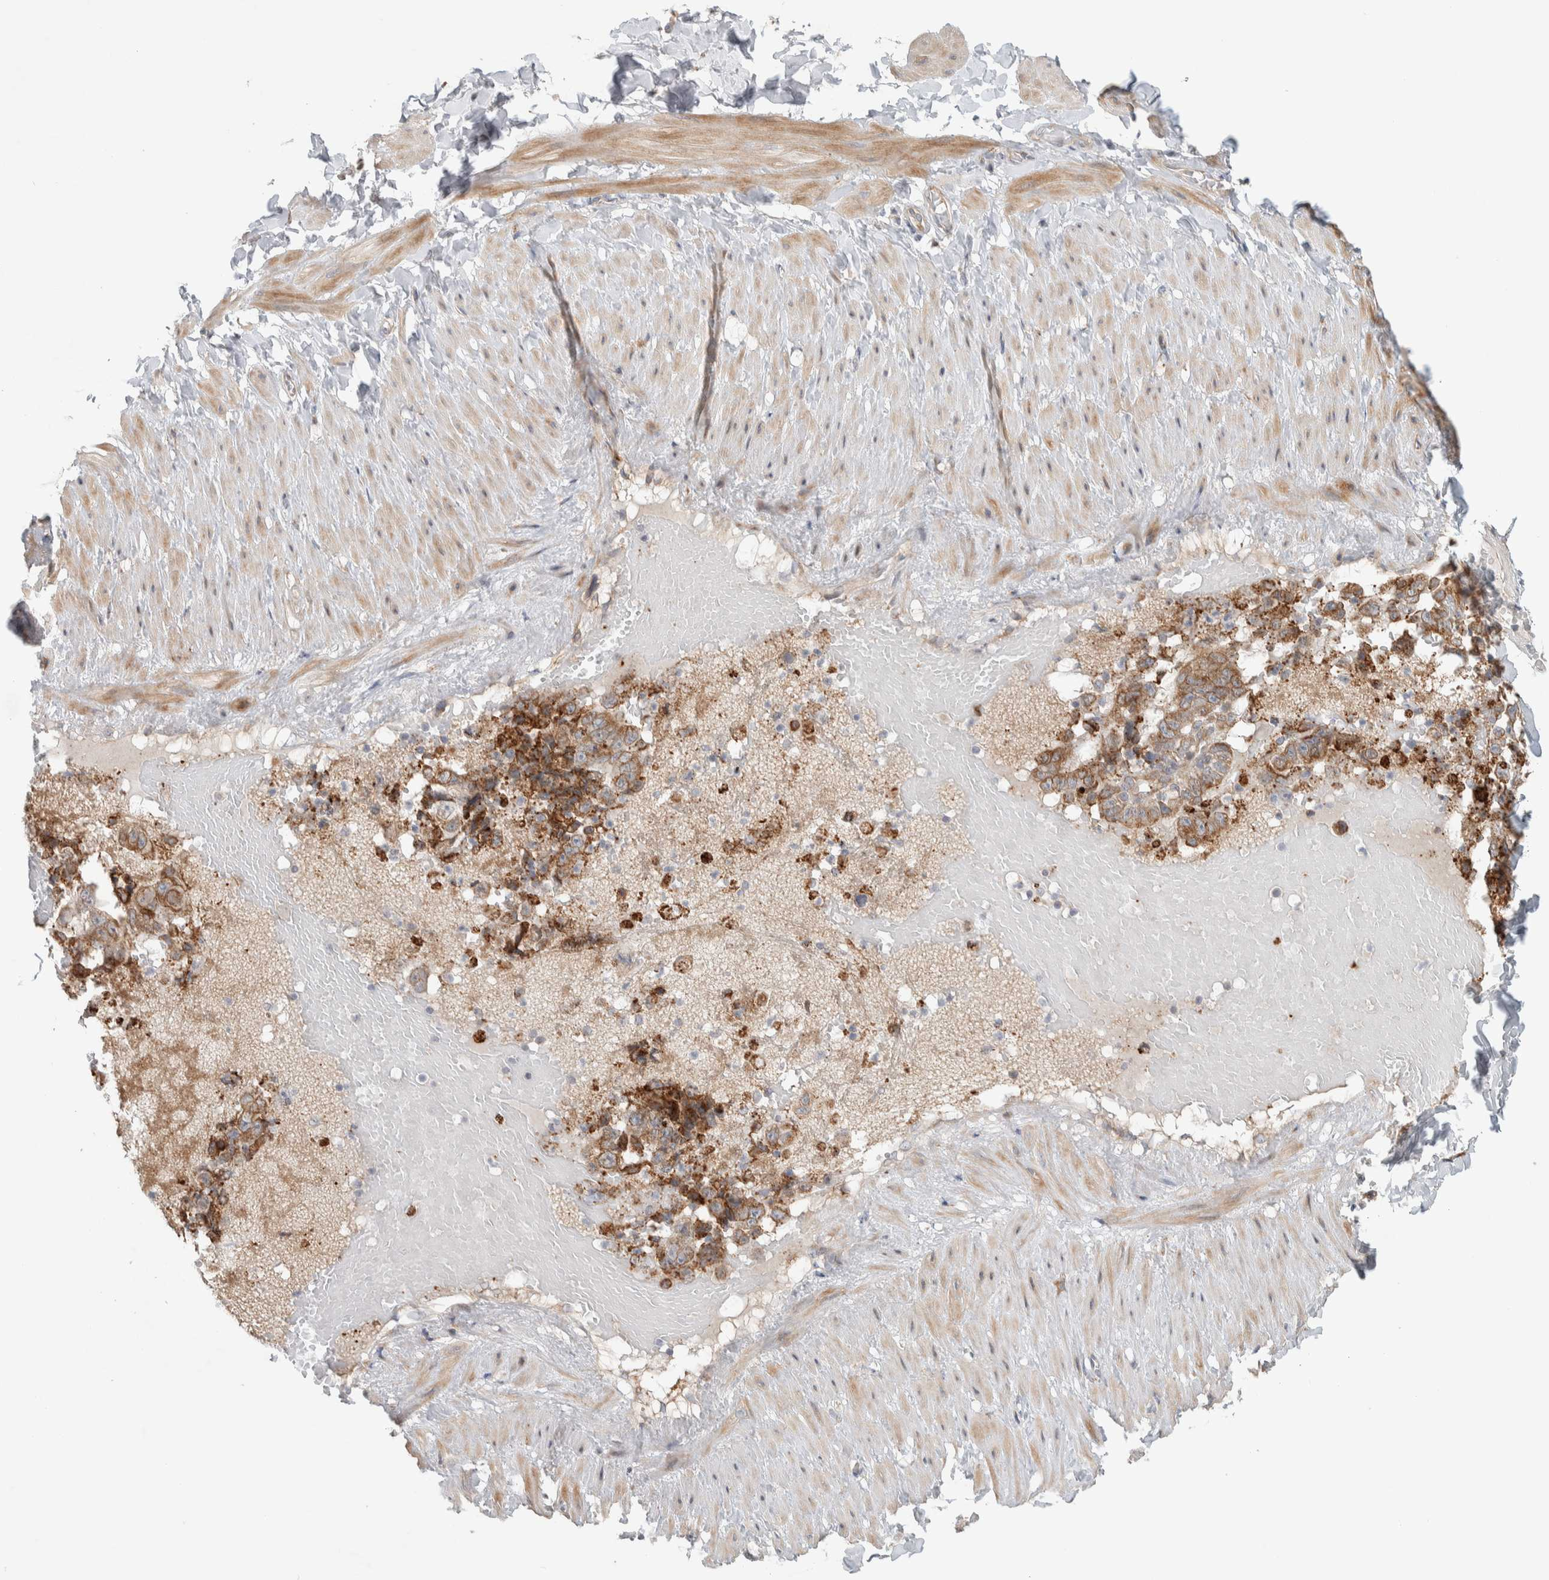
{"staining": {"intensity": "weak", "quantity": ">75%", "location": "cytoplasmic/membranous"}, "tissue": "adipose tissue", "cell_type": "Adipocytes", "image_type": "normal", "snomed": [{"axis": "morphology", "description": "Normal tissue, NOS"}, {"axis": "topography", "description": "Adipose tissue"}, {"axis": "topography", "description": "Vascular tissue"}, {"axis": "topography", "description": "Peripheral nerve tissue"}], "caption": "Protein analysis of unremarkable adipose tissue exhibits weak cytoplasmic/membranous positivity in approximately >75% of adipocytes.", "gene": "ADCY8", "patient": {"sex": "male", "age": 25}}